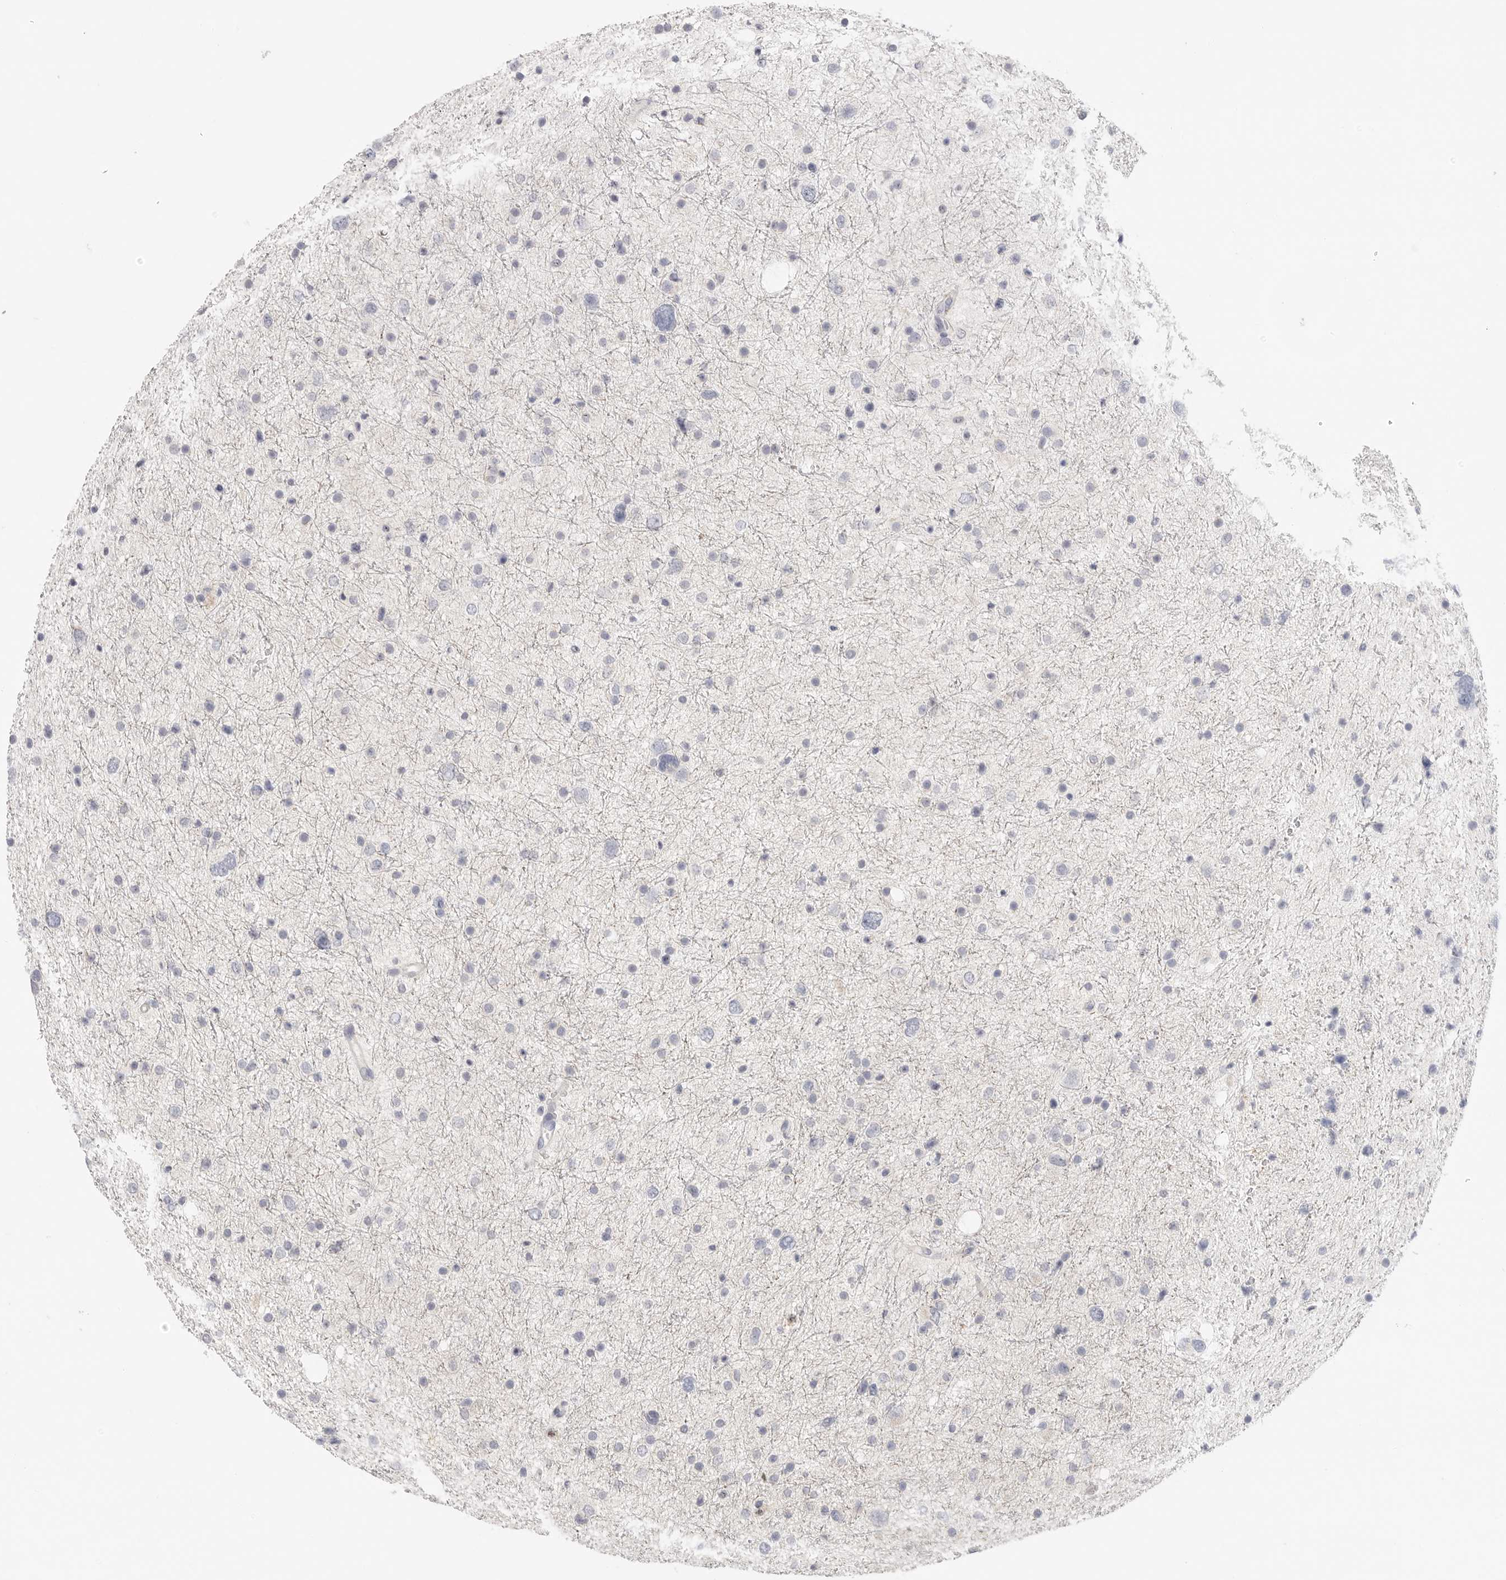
{"staining": {"intensity": "negative", "quantity": "none", "location": "none"}, "tissue": "glioma", "cell_type": "Tumor cells", "image_type": "cancer", "snomed": [{"axis": "morphology", "description": "Glioma, malignant, Low grade"}, {"axis": "topography", "description": "Brain"}], "caption": "Immunohistochemical staining of human glioma exhibits no significant expression in tumor cells.", "gene": "FBN2", "patient": {"sex": "female", "age": 37}}